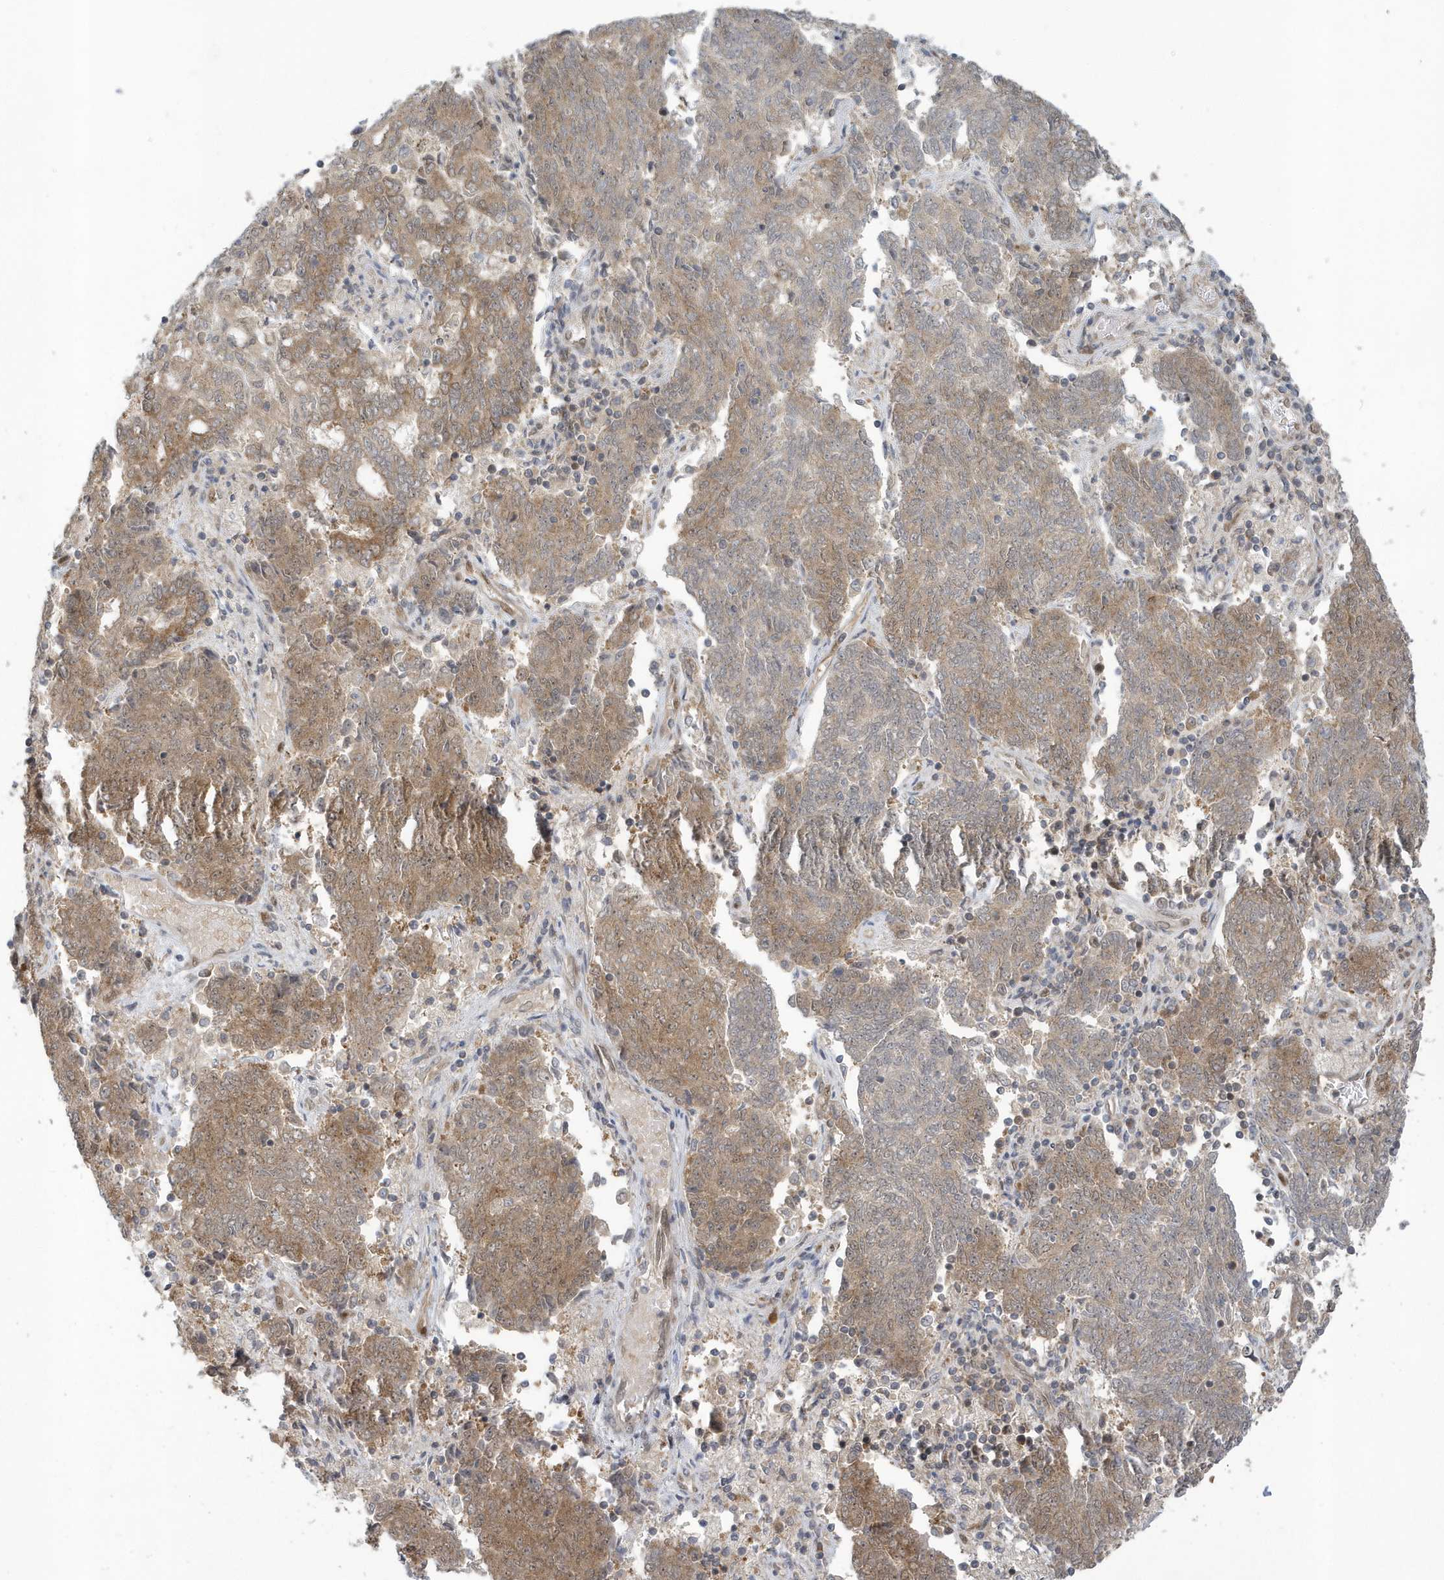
{"staining": {"intensity": "moderate", "quantity": ">75%", "location": "cytoplasmic/membranous"}, "tissue": "endometrial cancer", "cell_type": "Tumor cells", "image_type": "cancer", "snomed": [{"axis": "morphology", "description": "Adenocarcinoma, NOS"}, {"axis": "topography", "description": "Endometrium"}], "caption": "This image demonstrates immunohistochemistry (IHC) staining of endometrial adenocarcinoma, with medium moderate cytoplasmic/membranous staining in approximately >75% of tumor cells.", "gene": "ATG4A", "patient": {"sex": "female", "age": 80}}